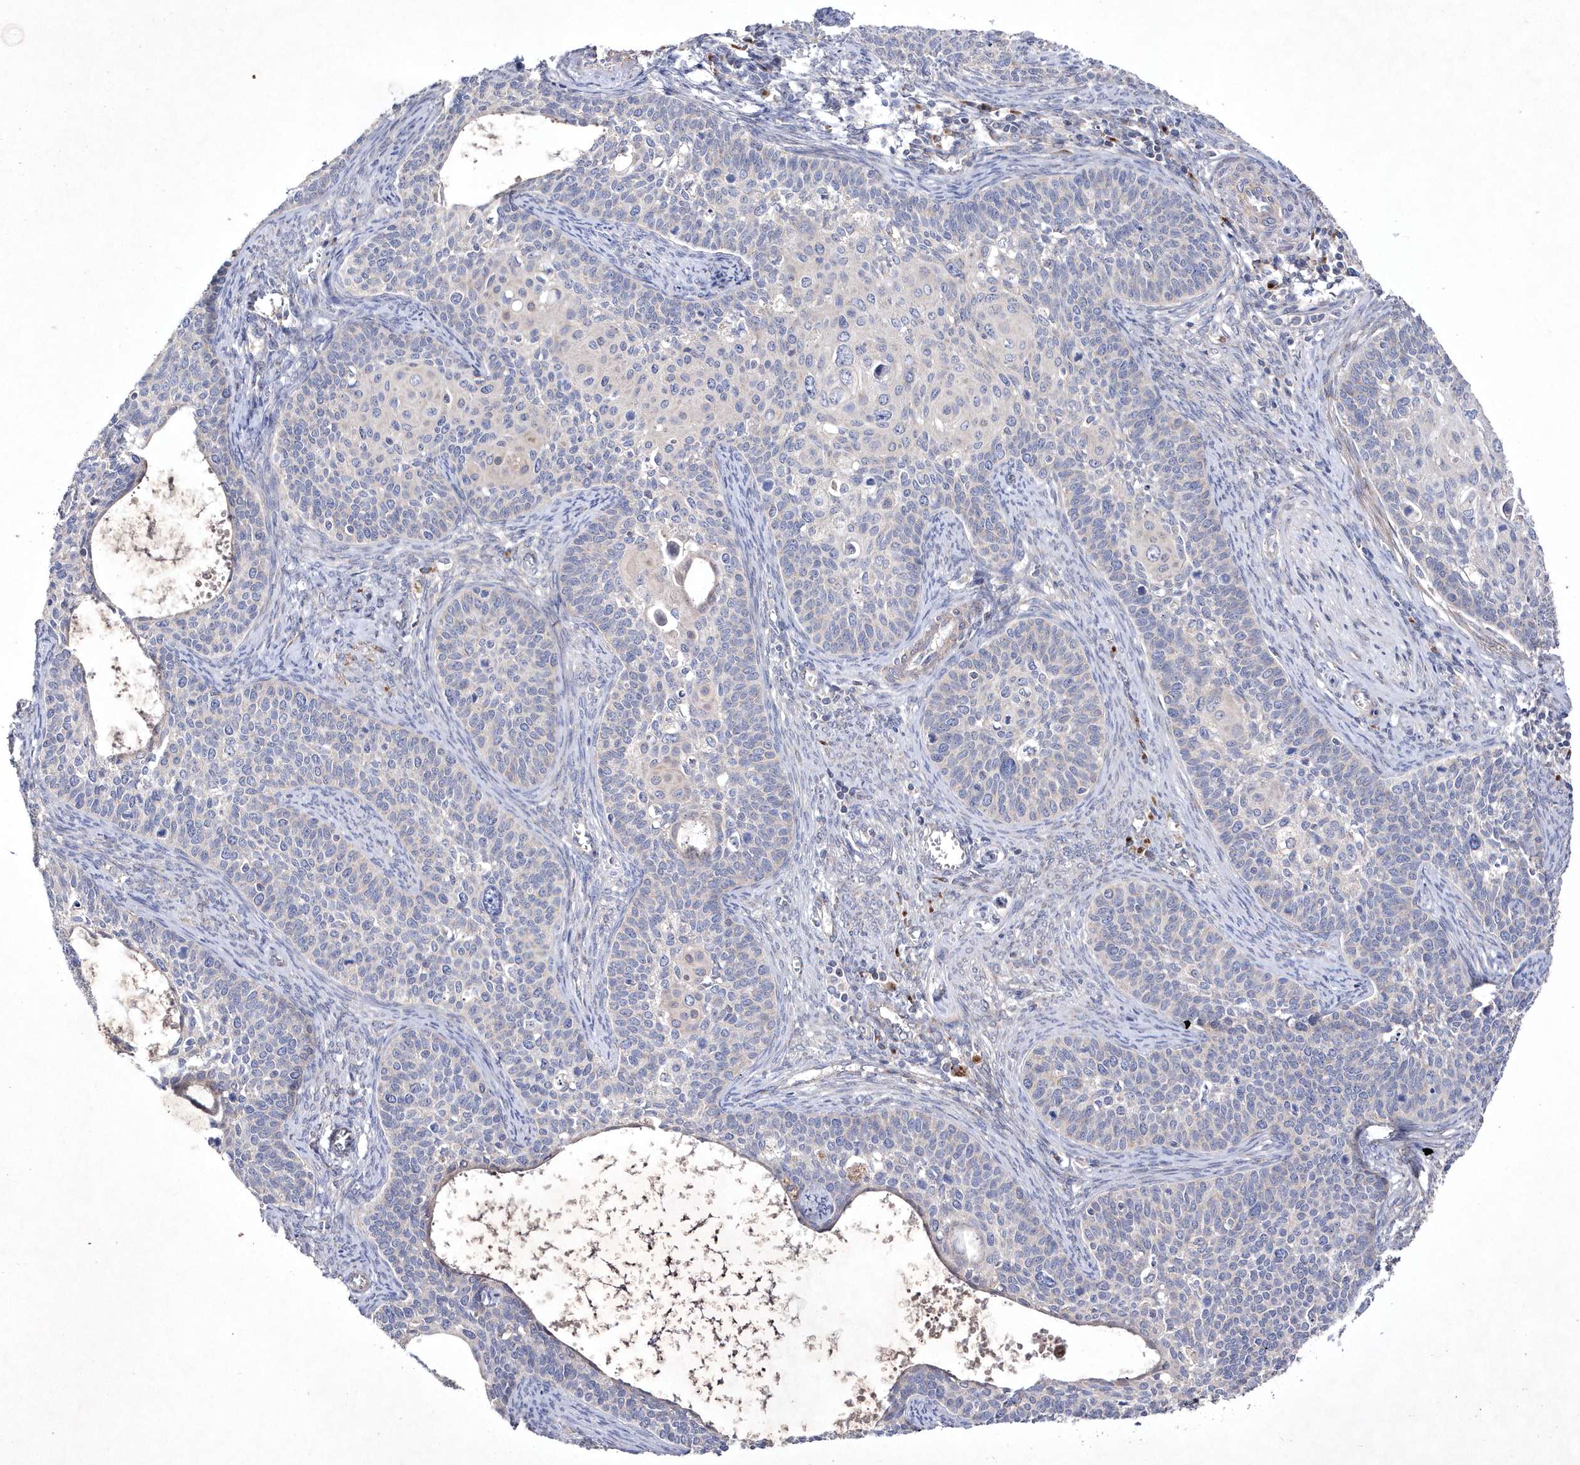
{"staining": {"intensity": "negative", "quantity": "none", "location": "none"}, "tissue": "cervical cancer", "cell_type": "Tumor cells", "image_type": "cancer", "snomed": [{"axis": "morphology", "description": "Squamous cell carcinoma, NOS"}, {"axis": "topography", "description": "Cervix"}], "caption": "Immunohistochemistry (IHC) histopathology image of cervical cancer (squamous cell carcinoma) stained for a protein (brown), which reveals no expression in tumor cells.", "gene": "METTL8", "patient": {"sex": "female", "age": 33}}